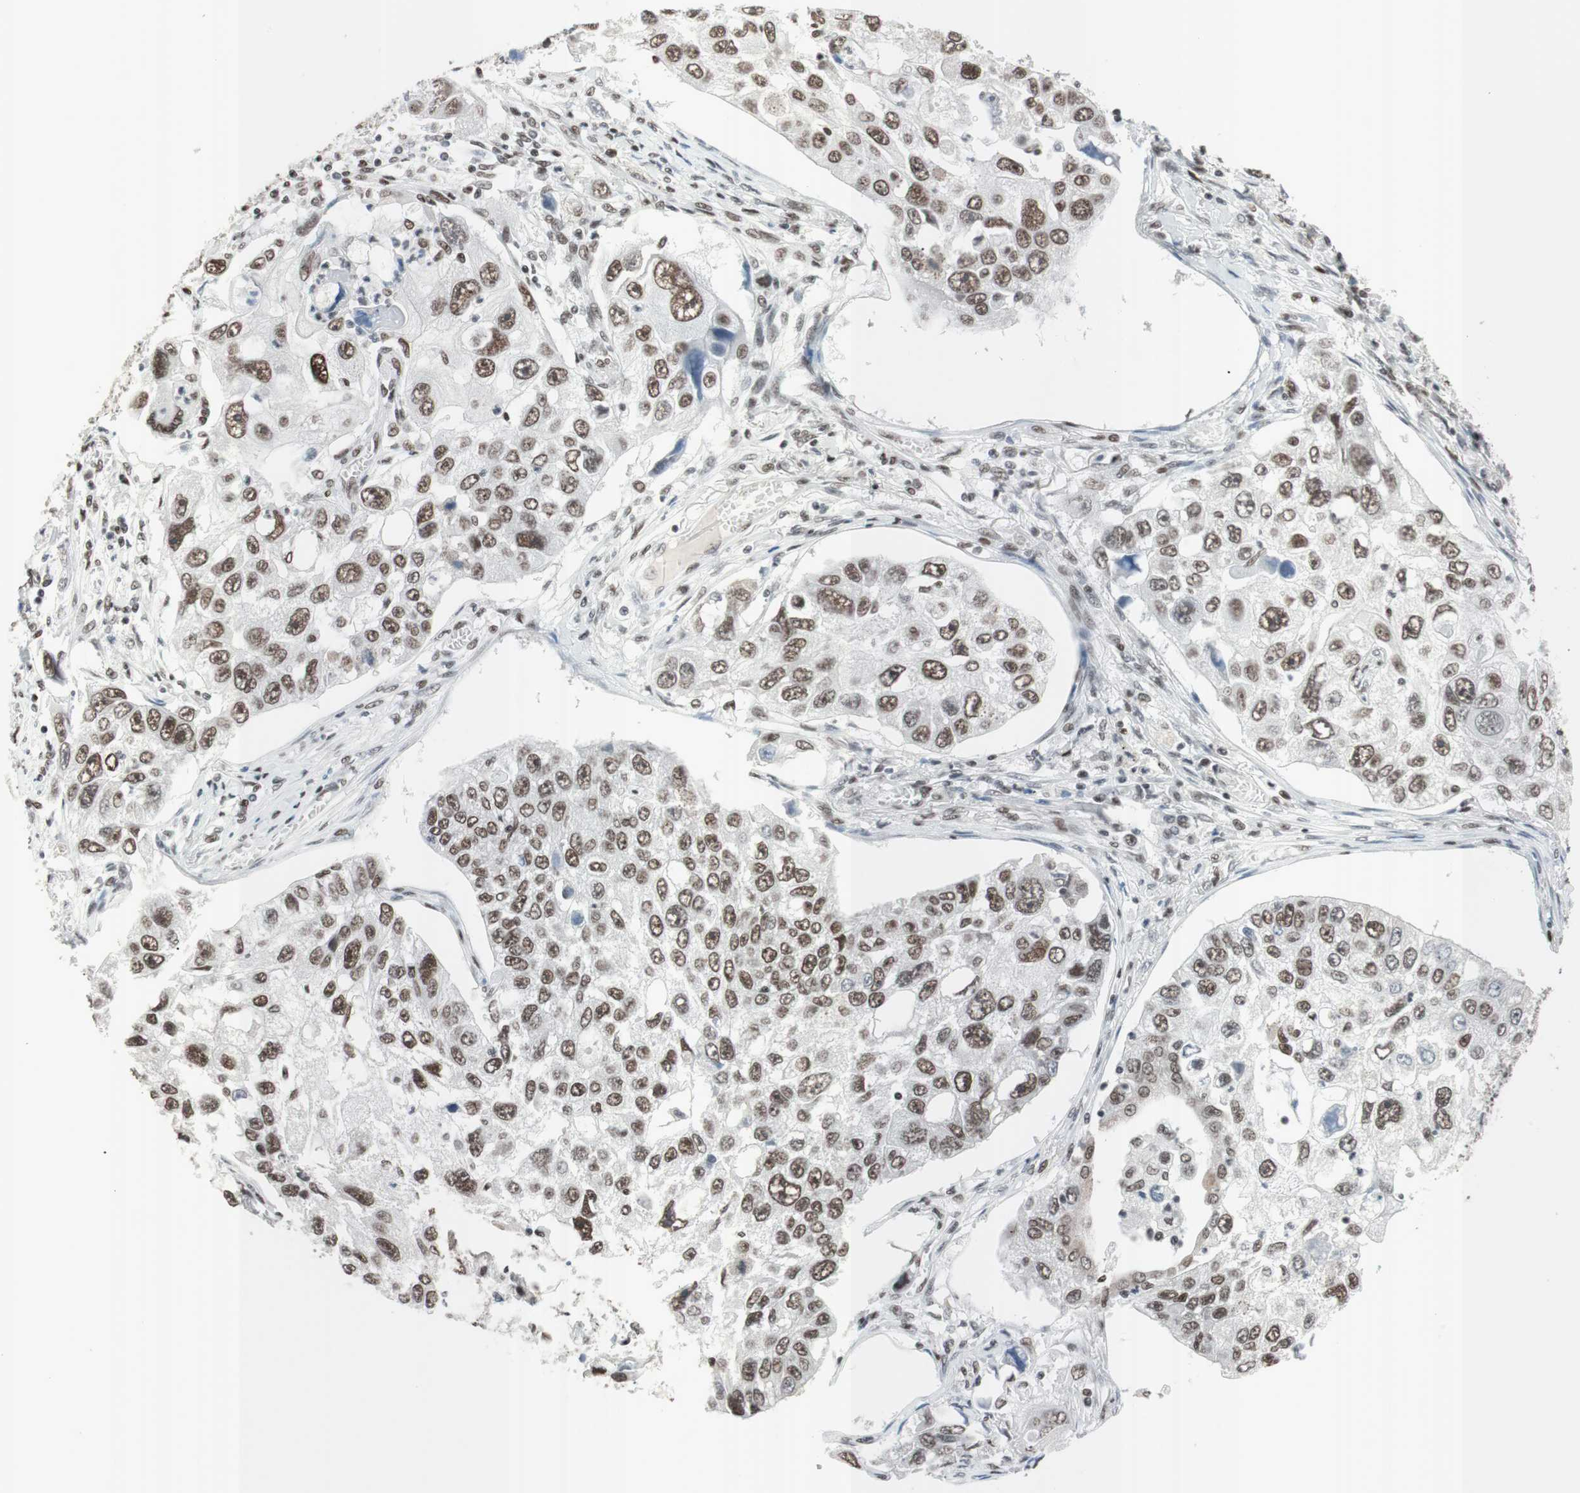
{"staining": {"intensity": "weak", "quantity": "25%-75%", "location": "nuclear"}, "tissue": "lung cancer", "cell_type": "Tumor cells", "image_type": "cancer", "snomed": [{"axis": "morphology", "description": "Squamous cell carcinoma, NOS"}, {"axis": "topography", "description": "Lung"}], "caption": "DAB (3,3'-diaminobenzidine) immunohistochemical staining of lung squamous cell carcinoma demonstrates weak nuclear protein positivity in approximately 25%-75% of tumor cells.", "gene": "ARID1A", "patient": {"sex": "male", "age": 71}}